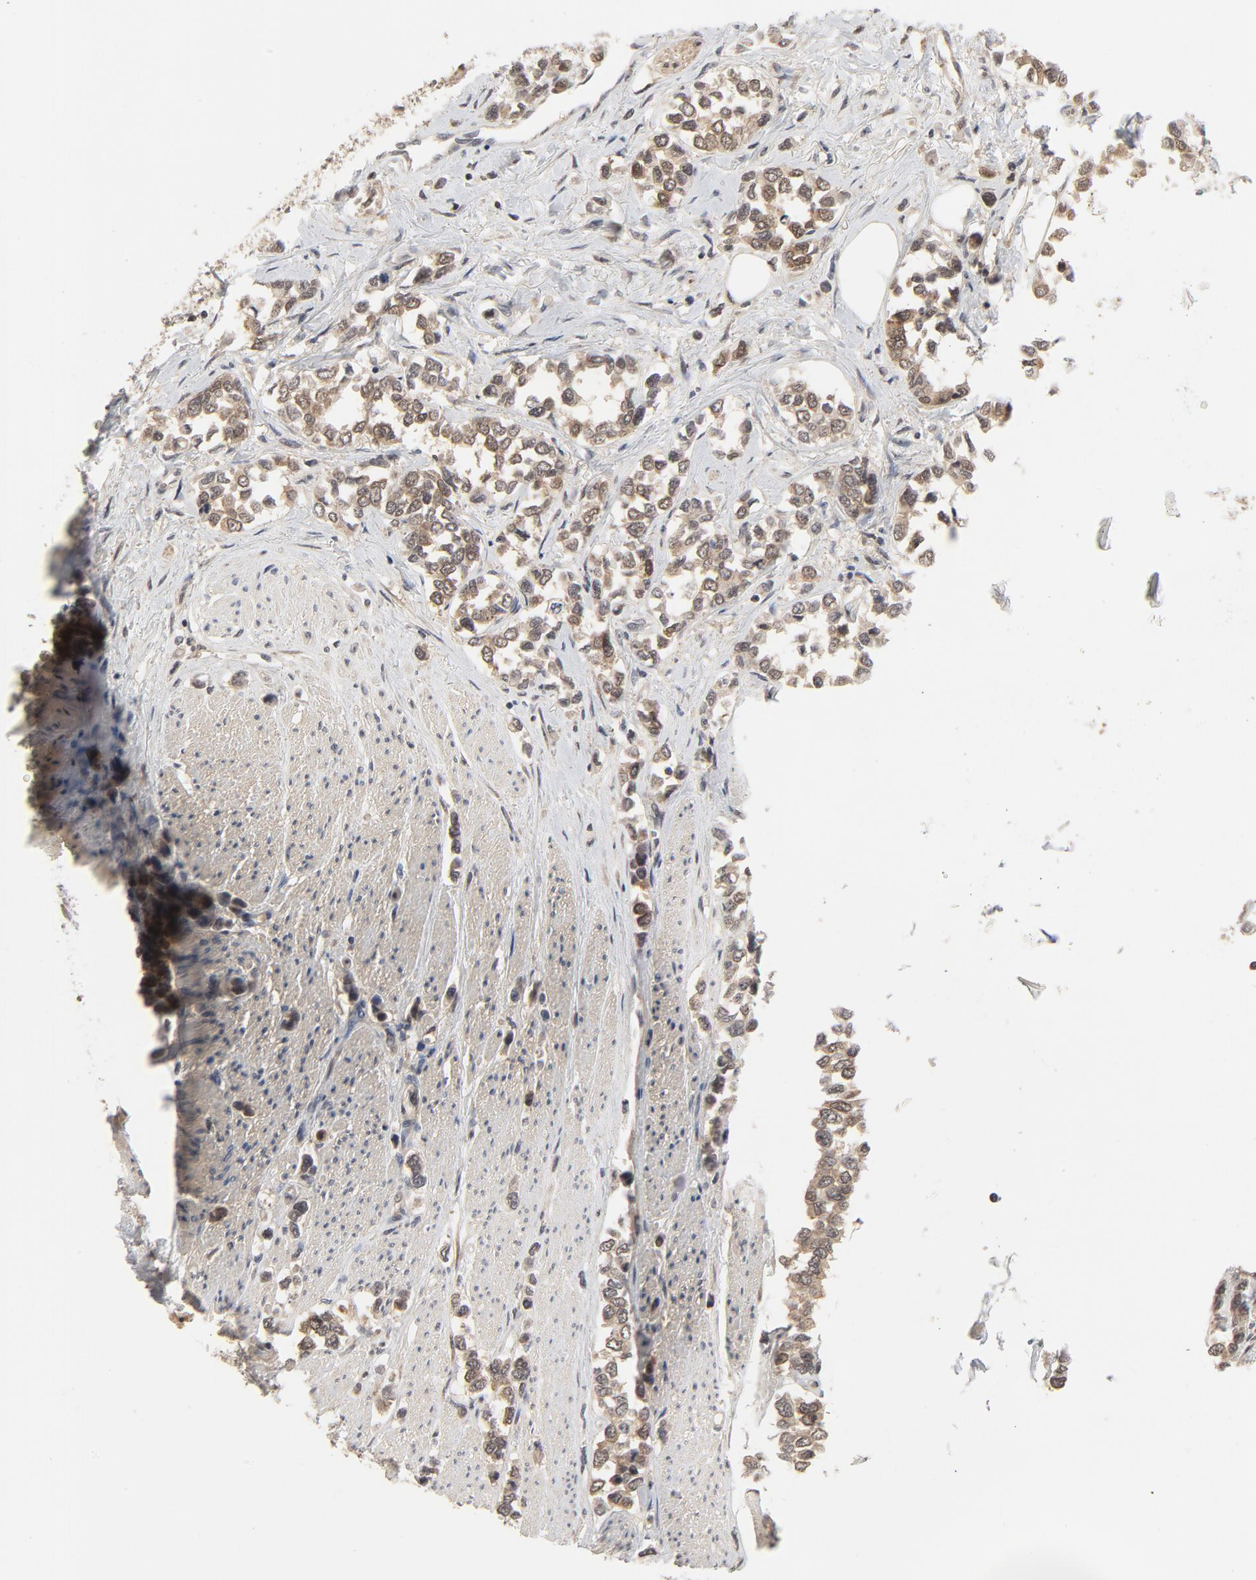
{"staining": {"intensity": "moderate", "quantity": ">75%", "location": "cytoplasmic/membranous,nuclear"}, "tissue": "stomach cancer", "cell_type": "Tumor cells", "image_type": "cancer", "snomed": [{"axis": "morphology", "description": "Adenocarcinoma, NOS"}, {"axis": "topography", "description": "Stomach, upper"}], "caption": "The immunohistochemical stain highlights moderate cytoplasmic/membranous and nuclear expression in tumor cells of stomach cancer tissue. (Brightfield microscopy of DAB IHC at high magnification).", "gene": "NEDD8", "patient": {"sex": "male", "age": 76}}